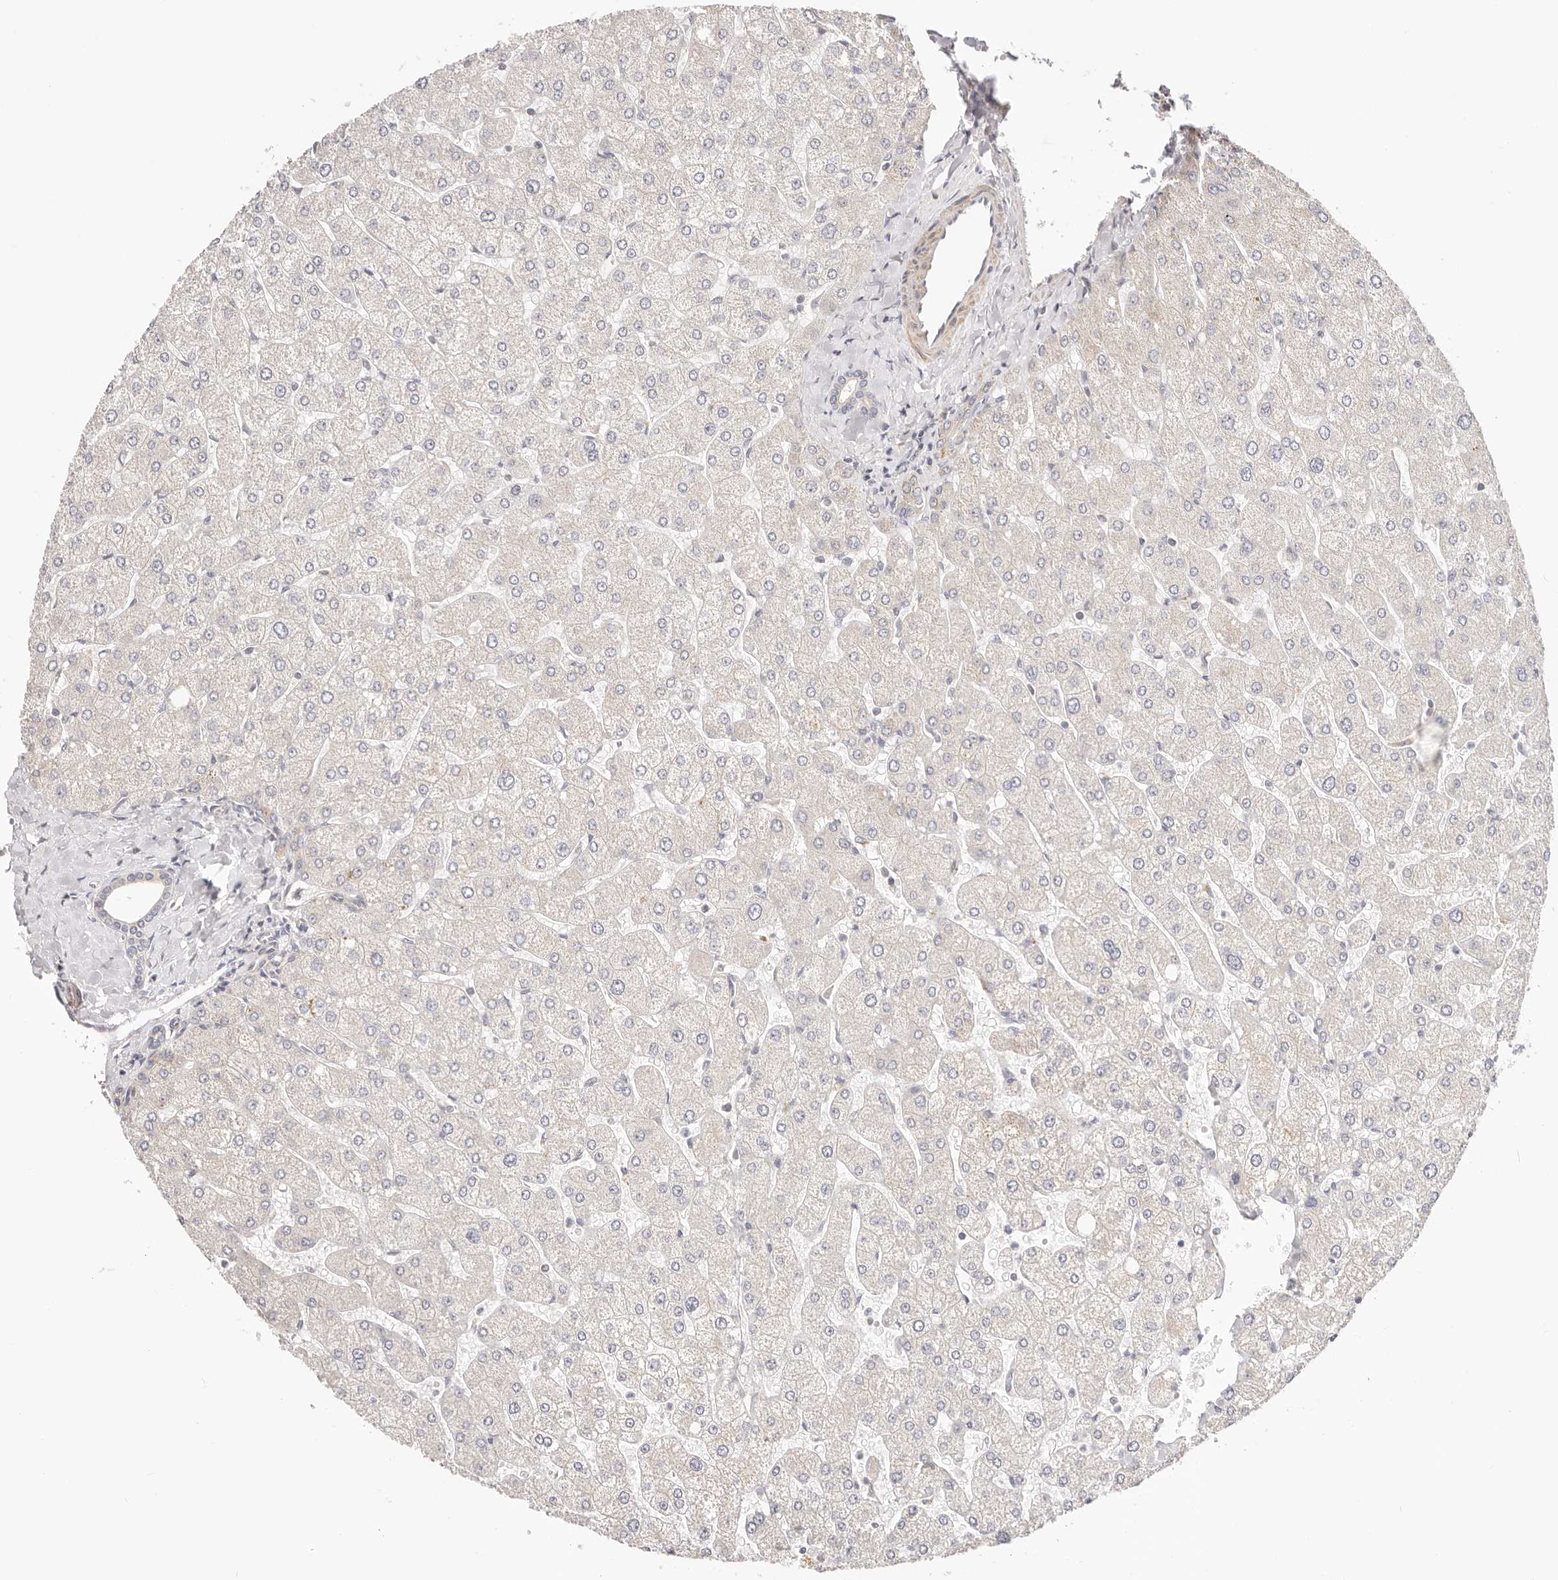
{"staining": {"intensity": "negative", "quantity": "none", "location": "none"}, "tissue": "liver", "cell_type": "Cholangiocytes", "image_type": "normal", "snomed": [{"axis": "morphology", "description": "Normal tissue, NOS"}, {"axis": "topography", "description": "Liver"}], "caption": "High magnification brightfield microscopy of normal liver stained with DAB (brown) and counterstained with hematoxylin (blue): cholangiocytes show no significant positivity.", "gene": "KCMF1", "patient": {"sex": "male", "age": 55}}